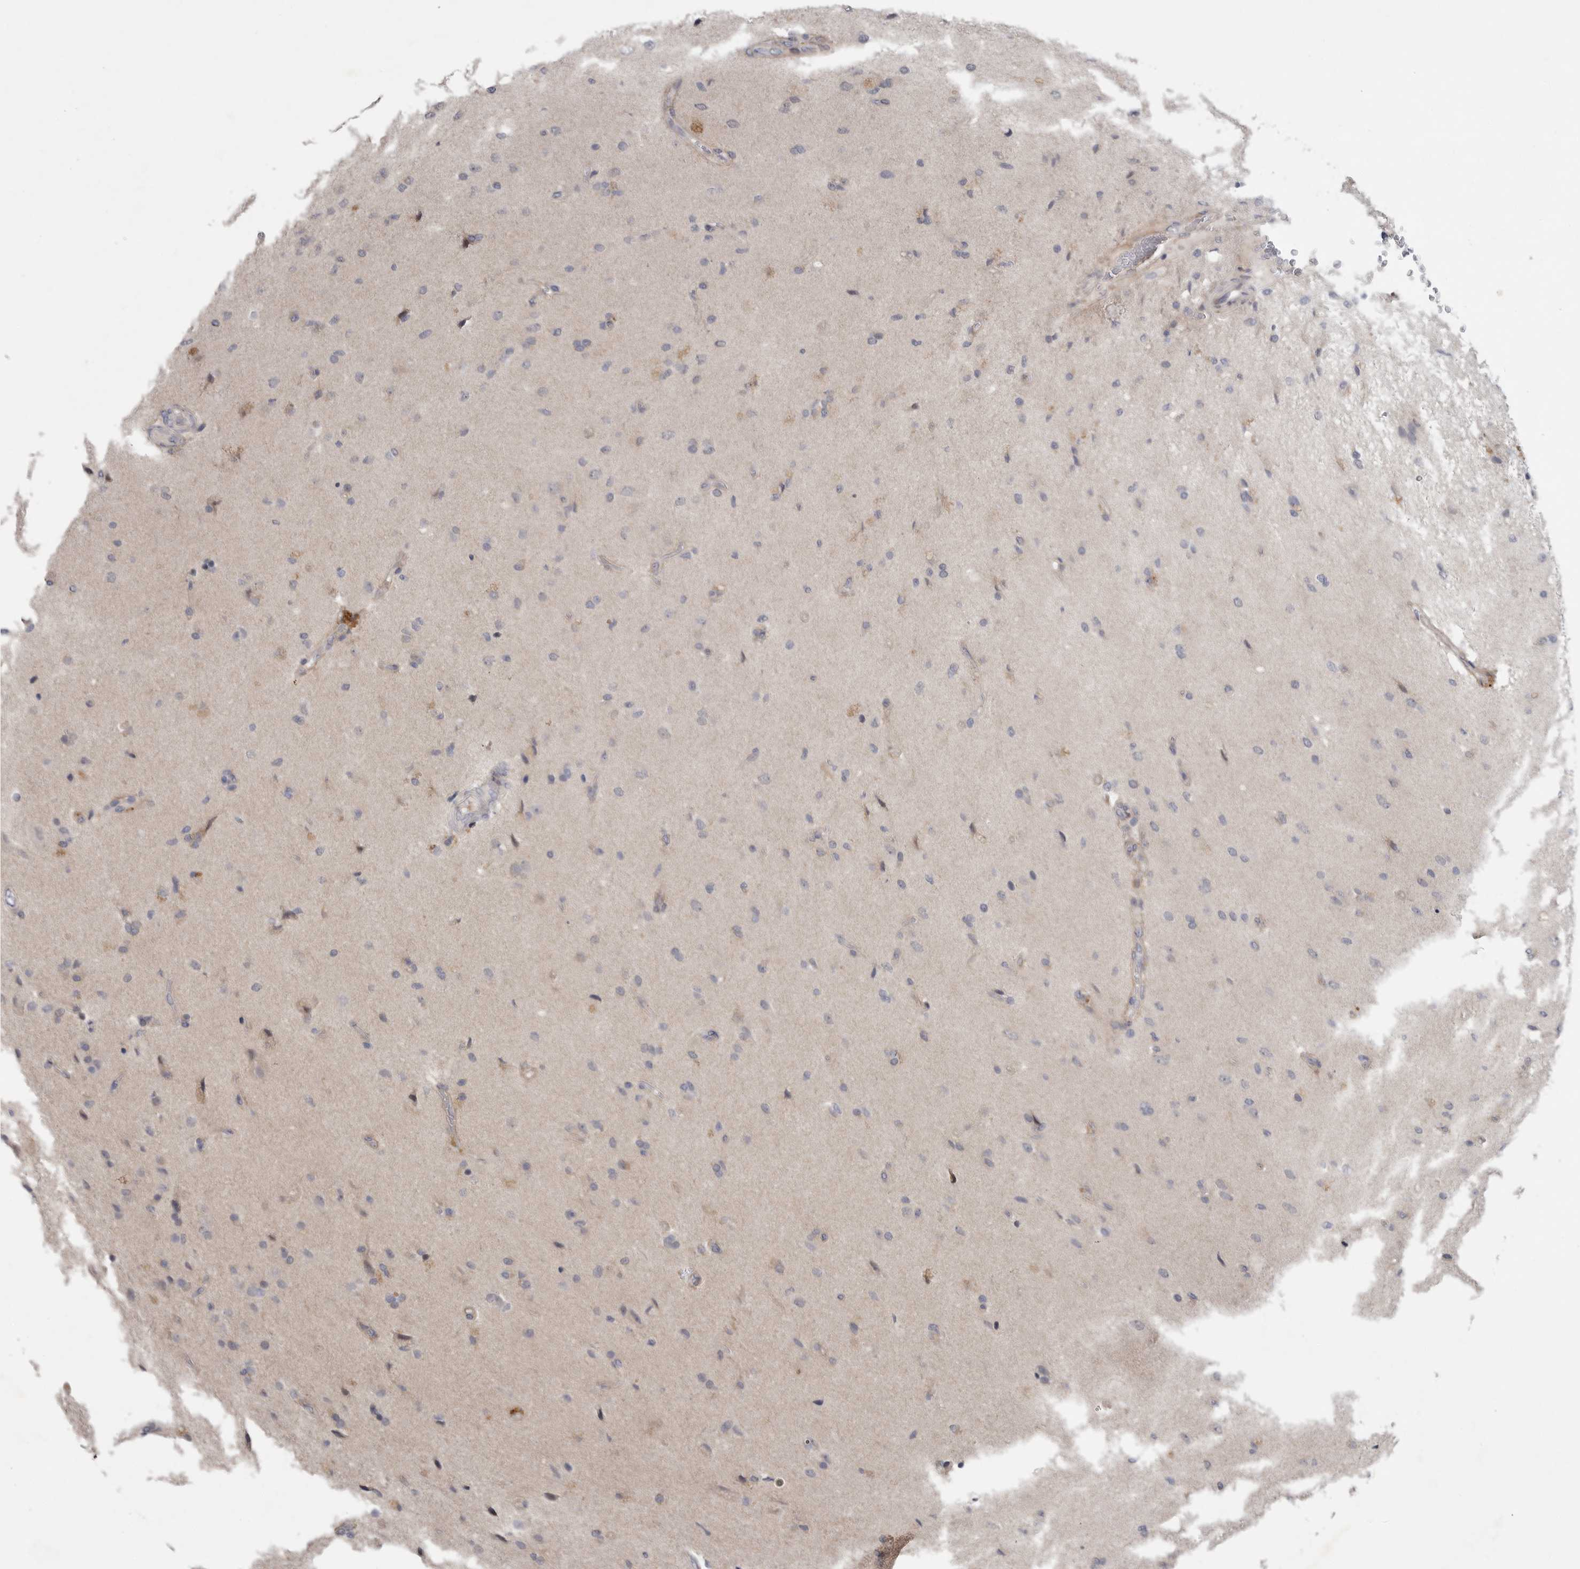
{"staining": {"intensity": "negative", "quantity": "none", "location": "none"}, "tissue": "glioma", "cell_type": "Tumor cells", "image_type": "cancer", "snomed": [{"axis": "morphology", "description": "Glioma, malignant, High grade"}, {"axis": "topography", "description": "Brain"}], "caption": "This is a histopathology image of IHC staining of glioma, which shows no expression in tumor cells.", "gene": "FBXO43", "patient": {"sex": "male", "age": 72}}